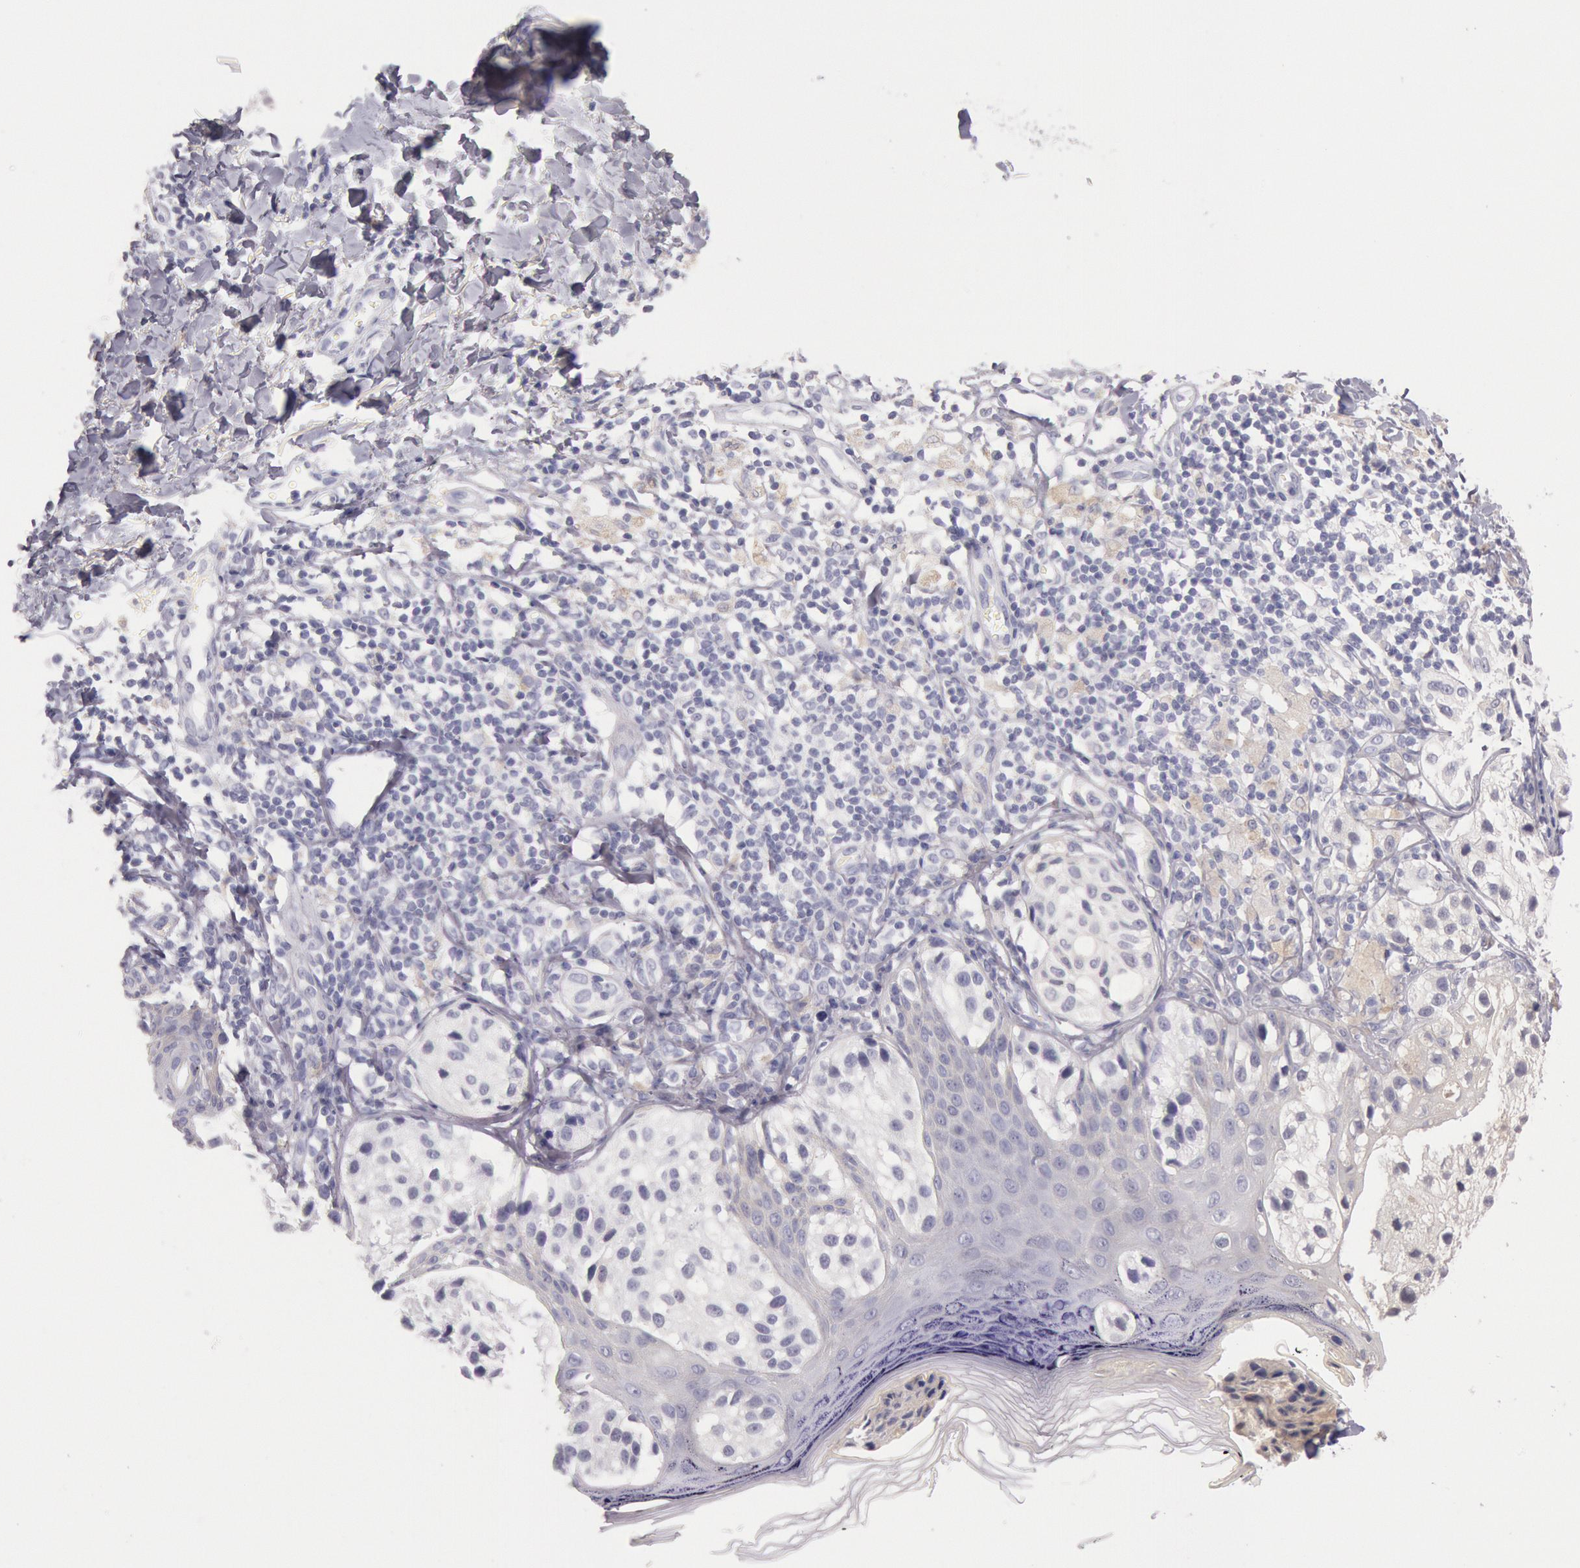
{"staining": {"intensity": "negative", "quantity": "none", "location": "none"}, "tissue": "melanoma", "cell_type": "Tumor cells", "image_type": "cancer", "snomed": [{"axis": "morphology", "description": "Malignant melanoma, NOS"}, {"axis": "topography", "description": "Skin"}], "caption": "High magnification brightfield microscopy of malignant melanoma stained with DAB (3,3'-diaminobenzidine) (brown) and counterstained with hematoxylin (blue): tumor cells show no significant staining.", "gene": "EGFR", "patient": {"sex": "male", "age": 23}}